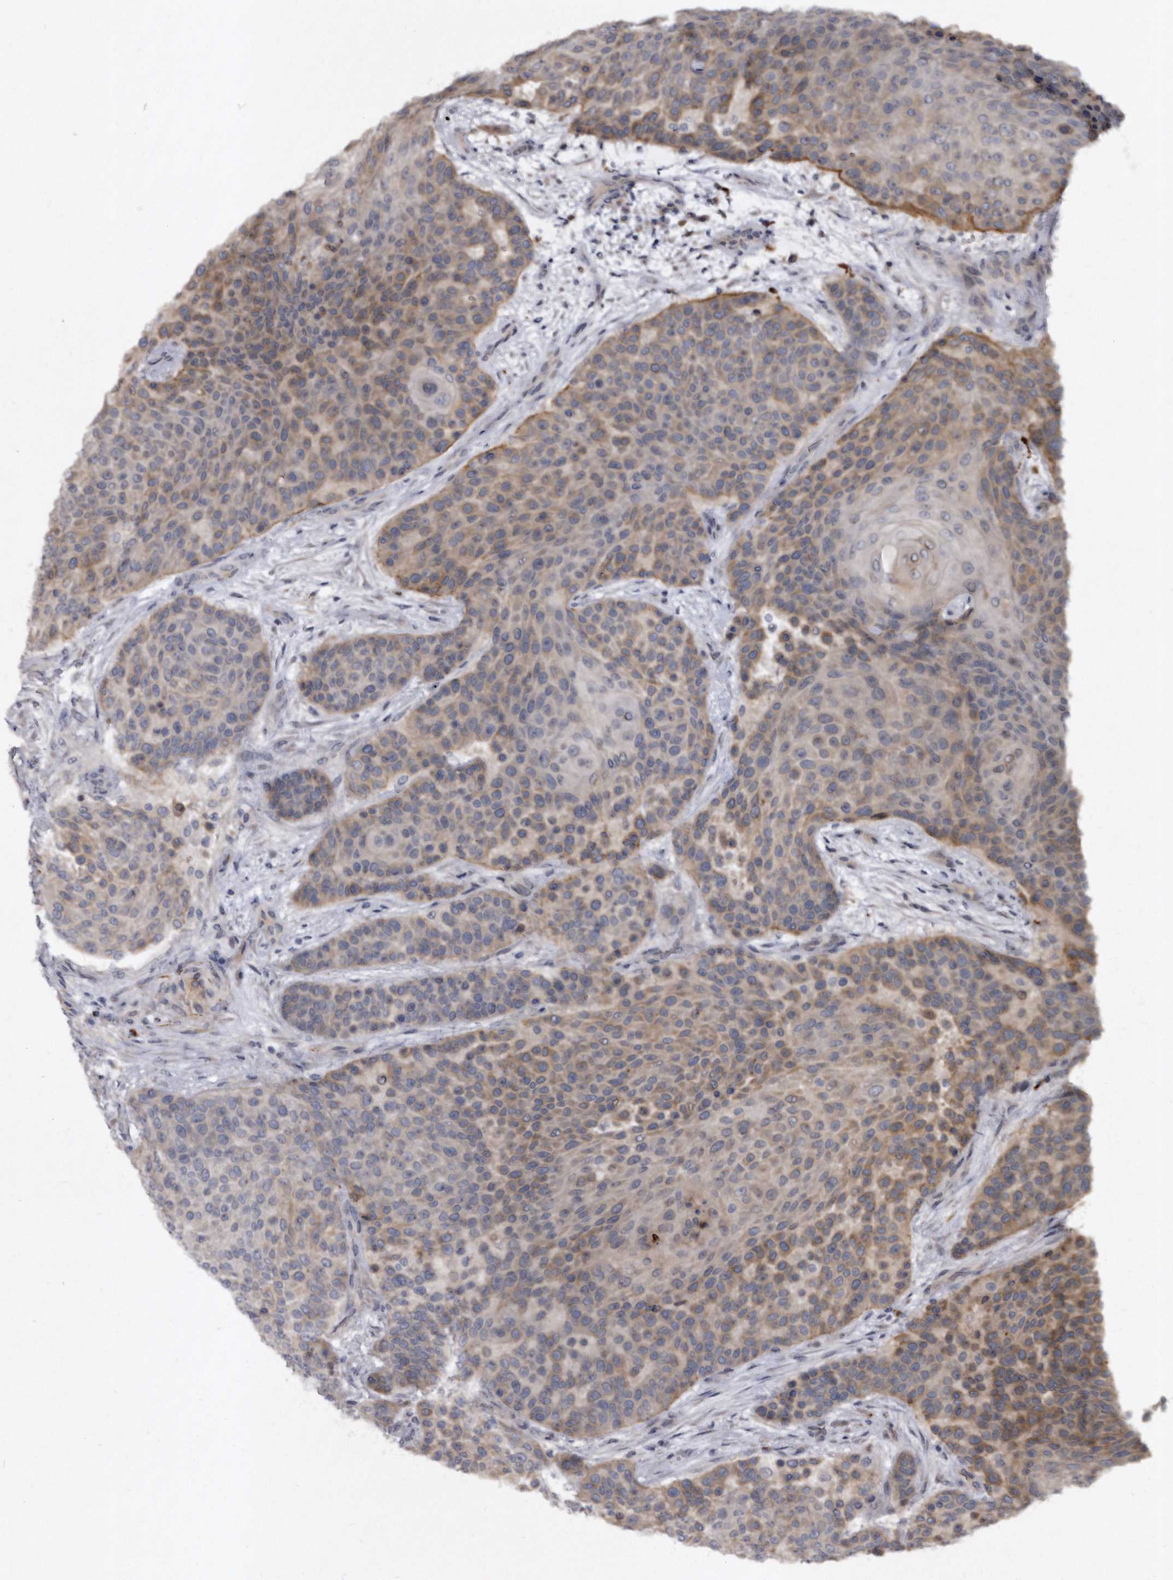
{"staining": {"intensity": "weak", "quantity": "25%-75%", "location": "cytoplasmic/membranous"}, "tissue": "urothelial cancer", "cell_type": "Tumor cells", "image_type": "cancer", "snomed": [{"axis": "morphology", "description": "Urothelial carcinoma, High grade"}, {"axis": "topography", "description": "Urinary bladder"}], "caption": "Protein analysis of urothelial cancer tissue shows weak cytoplasmic/membranous staining in about 25%-75% of tumor cells.", "gene": "PROM1", "patient": {"sex": "female", "age": 63}}